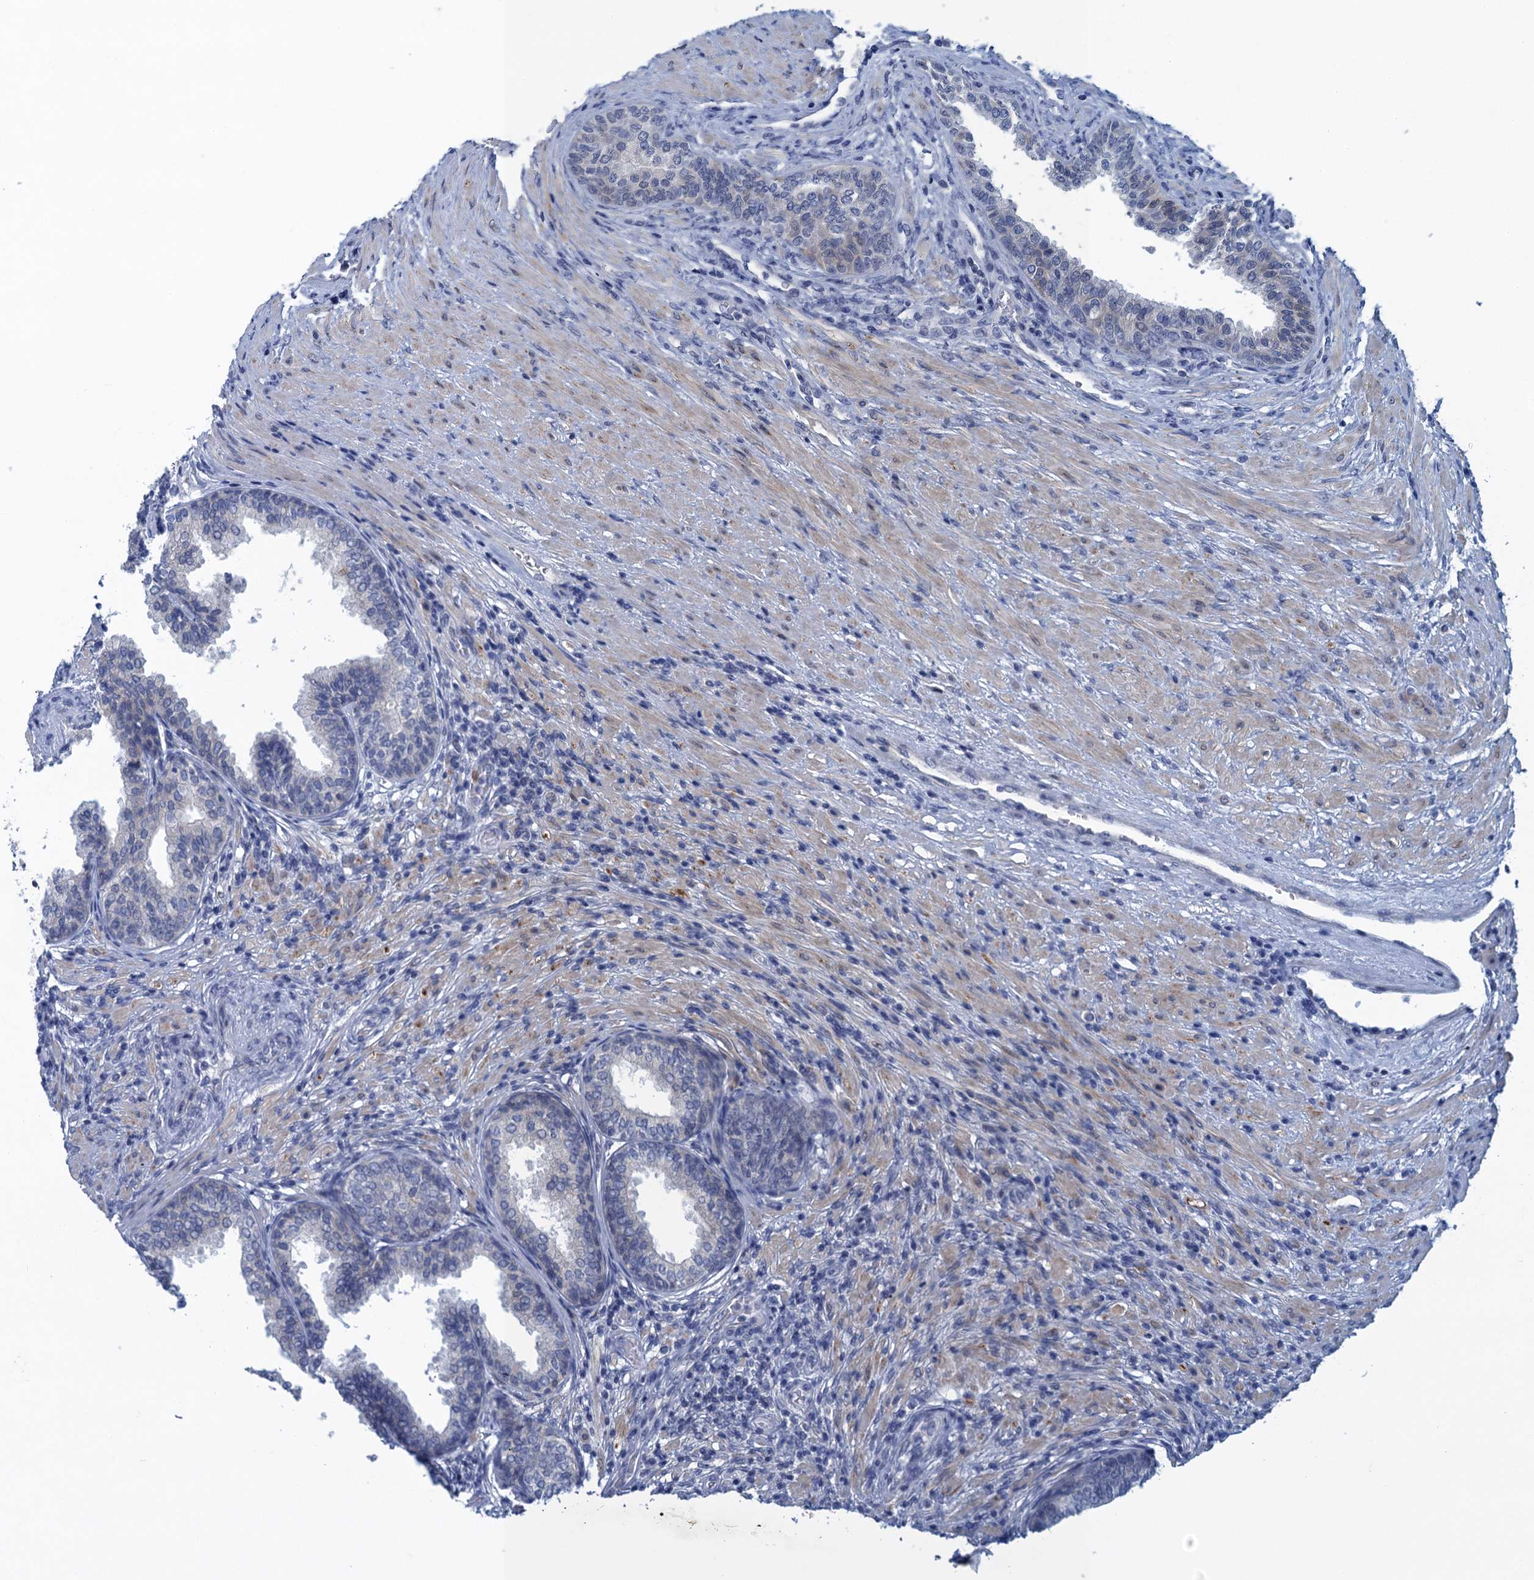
{"staining": {"intensity": "negative", "quantity": "none", "location": "none"}, "tissue": "prostate", "cell_type": "Glandular cells", "image_type": "normal", "snomed": [{"axis": "morphology", "description": "Normal tissue, NOS"}, {"axis": "topography", "description": "Prostate"}], "caption": "Immunohistochemistry (IHC) histopathology image of unremarkable prostate: human prostate stained with DAB displays no significant protein staining in glandular cells.", "gene": "SCEL", "patient": {"sex": "male", "age": 76}}